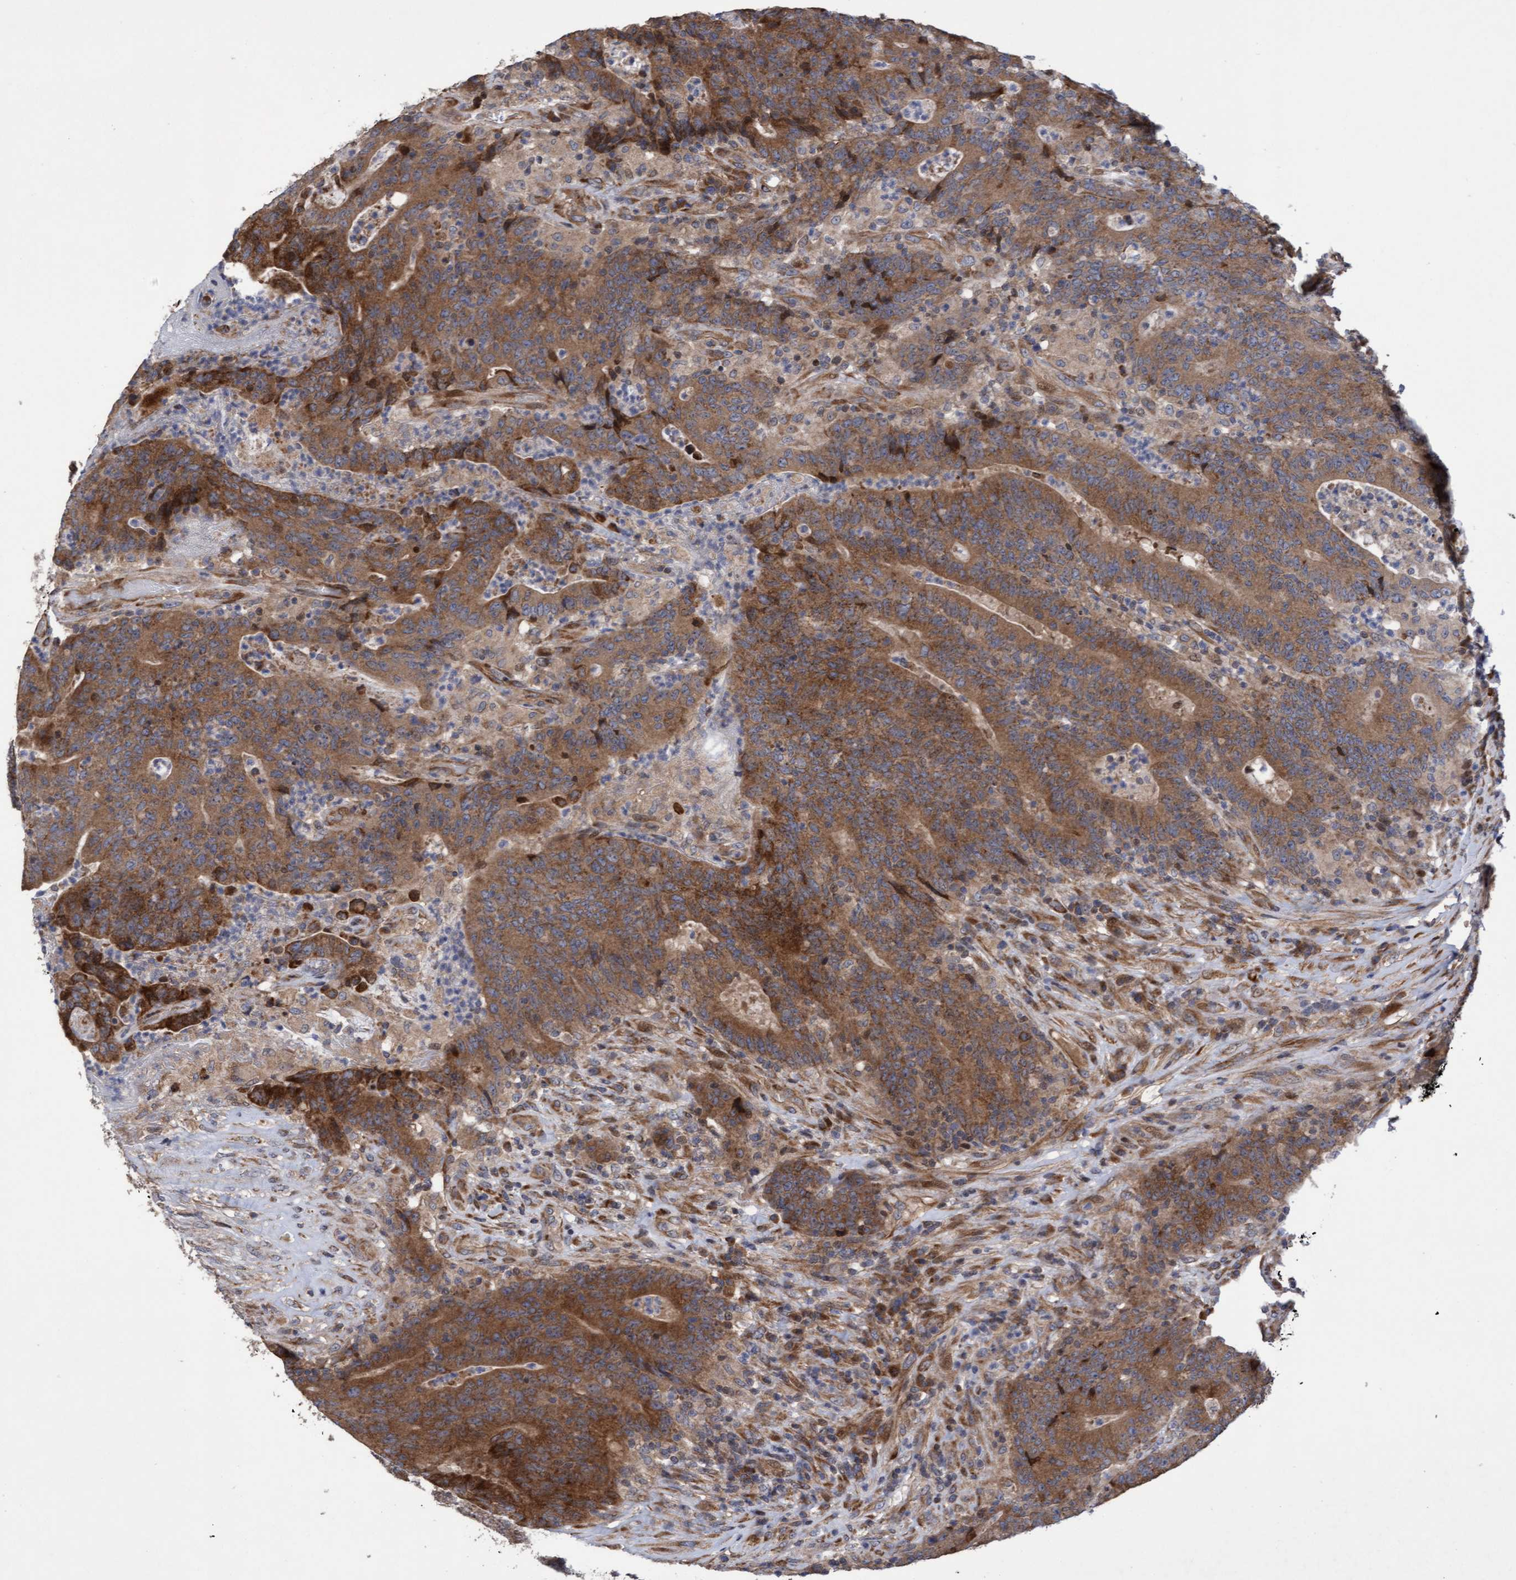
{"staining": {"intensity": "strong", "quantity": ">75%", "location": "cytoplasmic/membranous"}, "tissue": "colorectal cancer", "cell_type": "Tumor cells", "image_type": "cancer", "snomed": [{"axis": "morphology", "description": "Normal tissue, NOS"}, {"axis": "morphology", "description": "Adenocarcinoma, NOS"}, {"axis": "topography", "description": "Colon"}], "caption": "Protein expression analysis of human colorectal adenocarcinoma reveals strong cytoplasmic/membranous staining in about >75% of tumor cells. Nuclei are stained in blue.", "gene": "ELP5", "patient": {"sex": "female", "age": 75}}